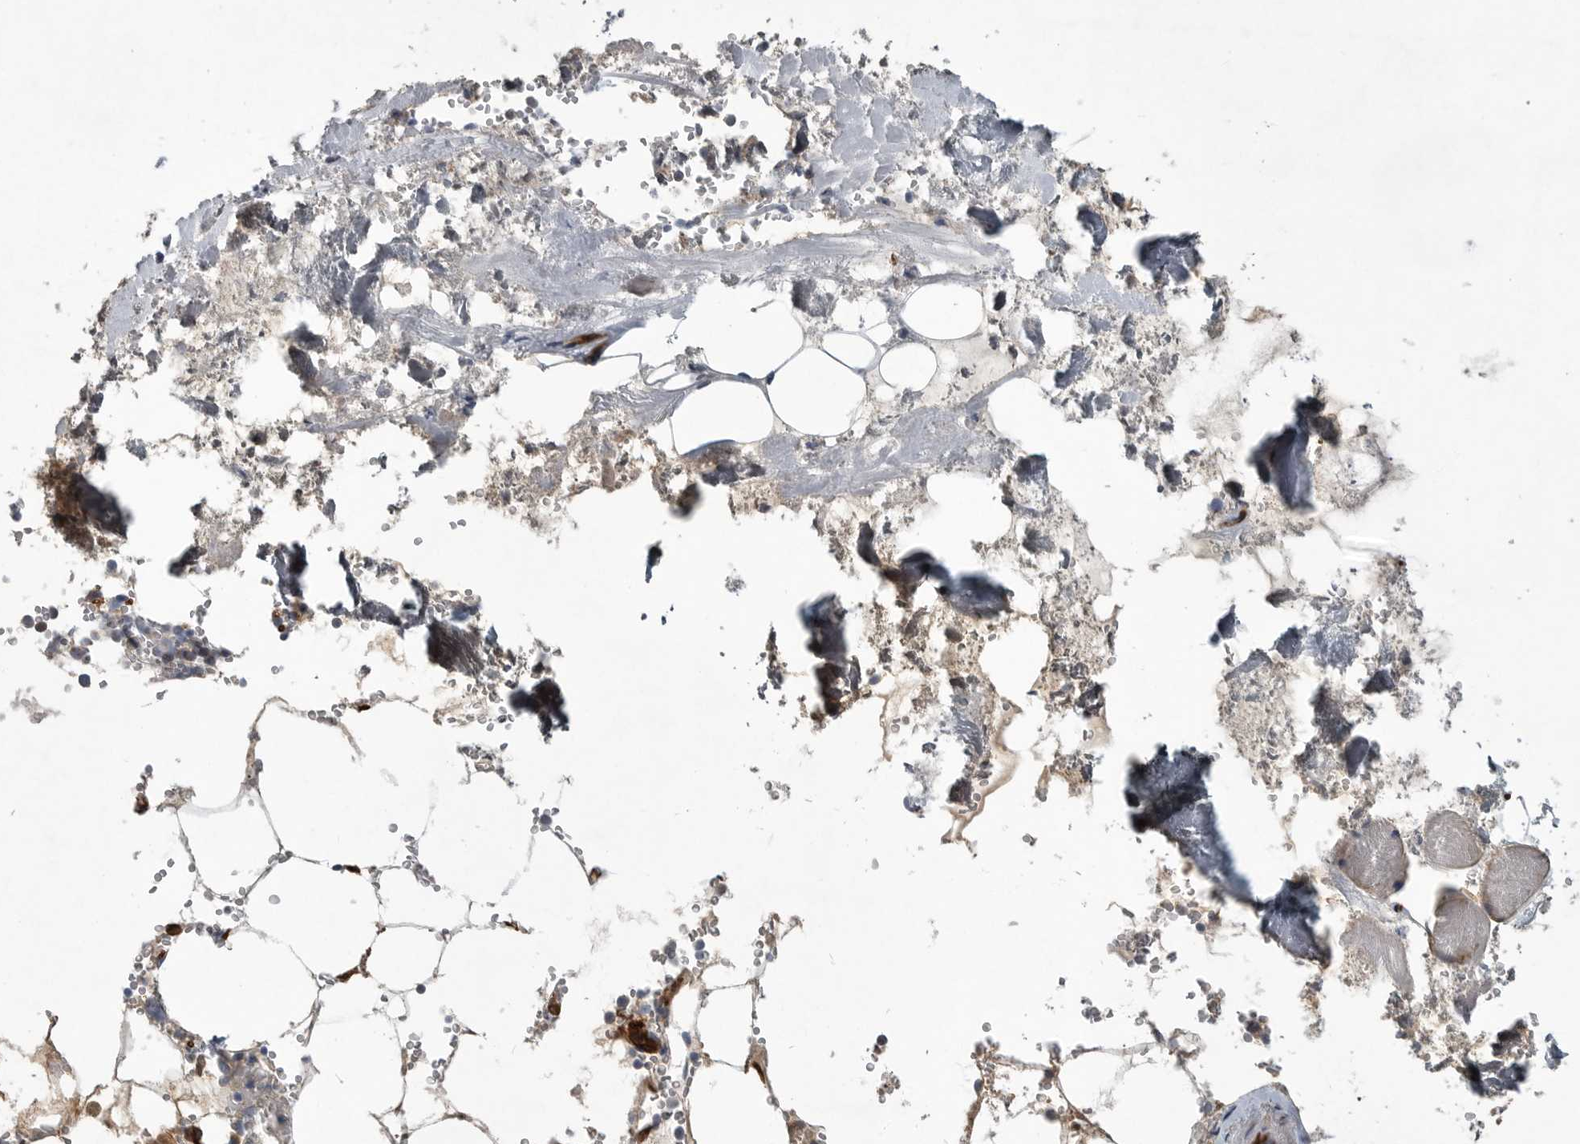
{"staining": {"intensity": "moderate", "quantity": "25%-75%", "location": "cytoplasmic/membranous"}, "tissue": "bone marrow", "cell_type": "Hematopoietic cells", "image_type": "normal", "snomed": [{"axis": "morphology", "description": "Normal tissue, NOS"}, {"axis": "topography", "description": "Bone marrow"}], "caption": "This is a micrograph of immunohistochemistry staining of unremarkable bone marrow, which shows moderate staining in the cytoplasmic/membranous of hematopoietic cells.", "gene": "MINPP1", "patient": {"sex": "male", "age": 70}}